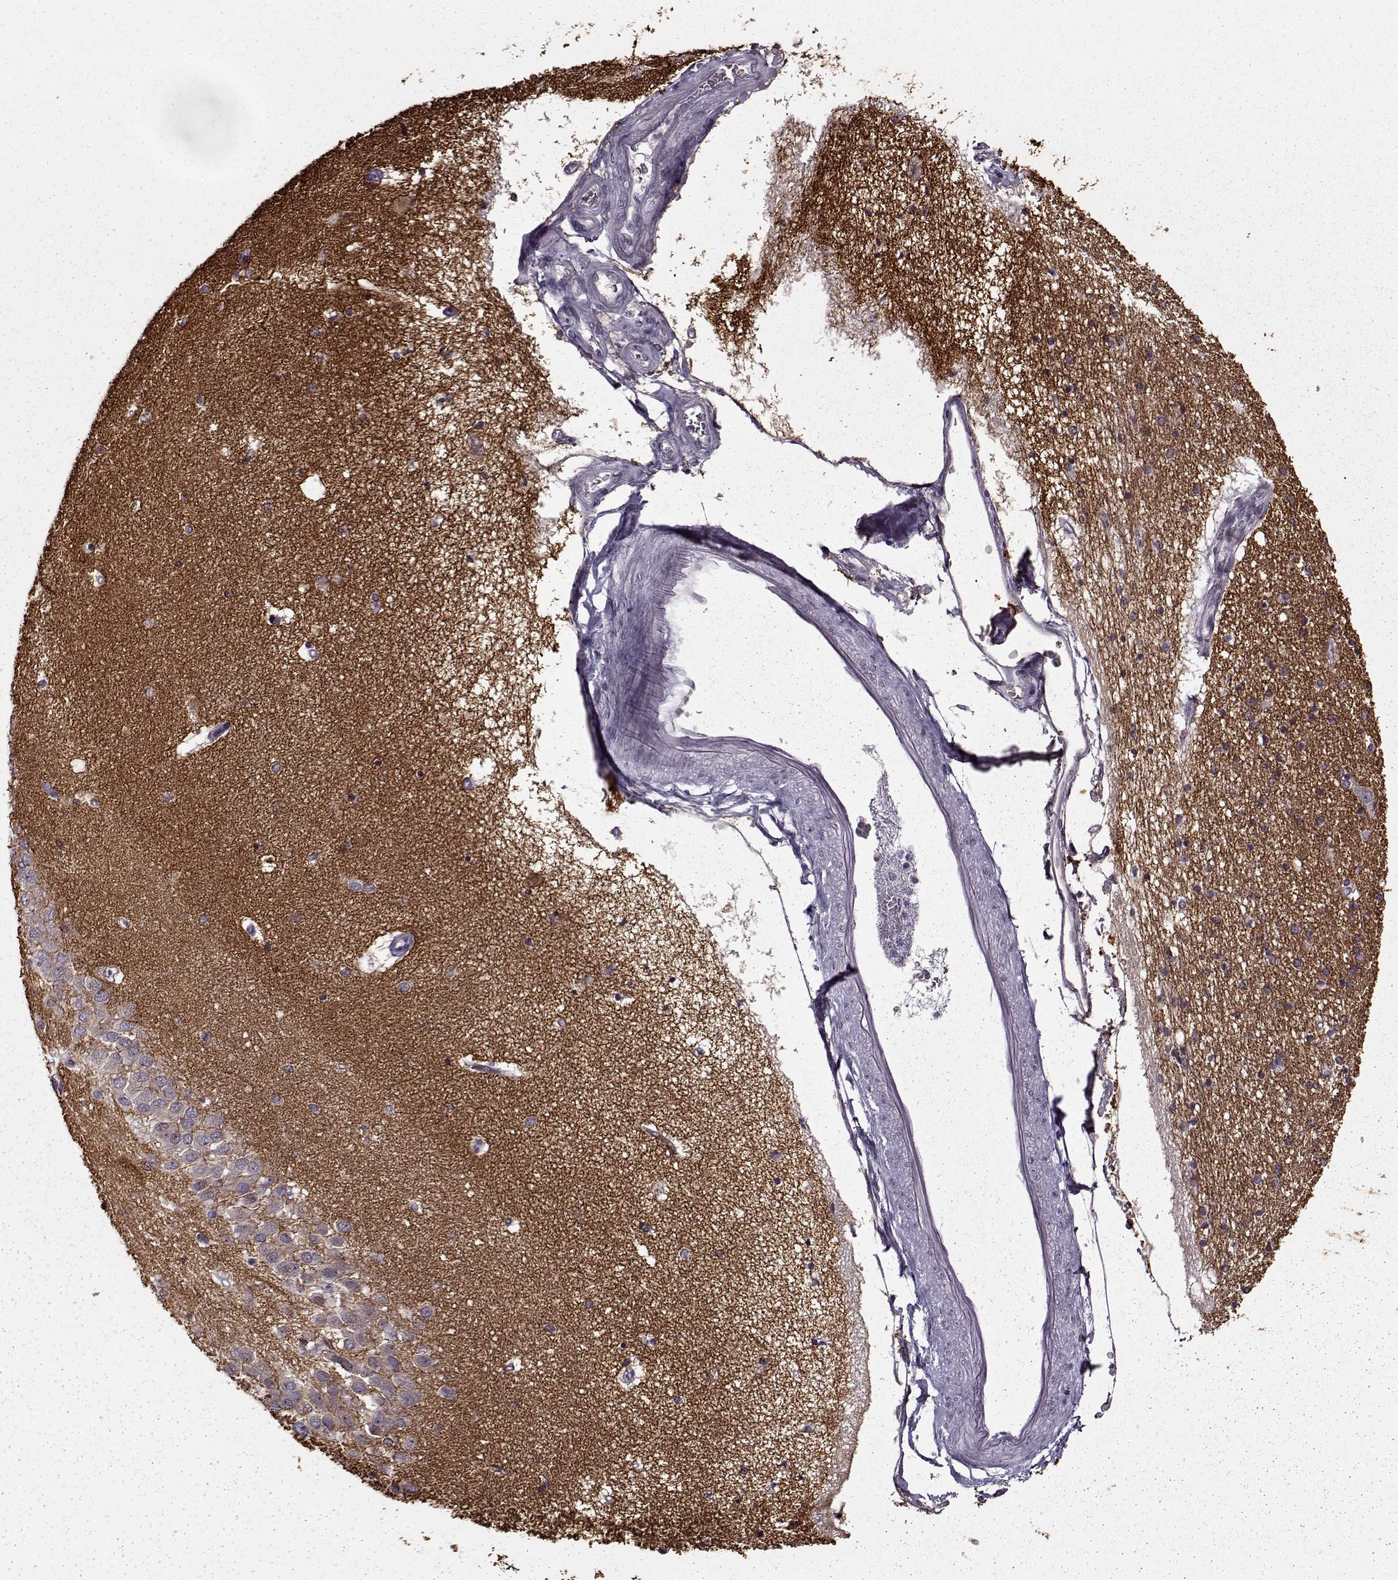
{"staining": {"intensity": "weak", "quantity": "<25%", "location": "cytoplasmic/membranous"}, "tissue": "hippocampus", "cell_type": "Glial cells", "image_type": "normal", "snomed": [{"axis": "morphology", "description": "Normal tissue, NOS"}, {"axis": "topography", "description": "Hippocampus"}], "caption": "This micrograph is of benign hippocampus stained with immunohistochemistry to label a protein in brown with the nuclei are counter-stained blue. There is no positivity in glial cells.", "gene": "STX1A", "patient": {"sex": "female", "age": 54}}